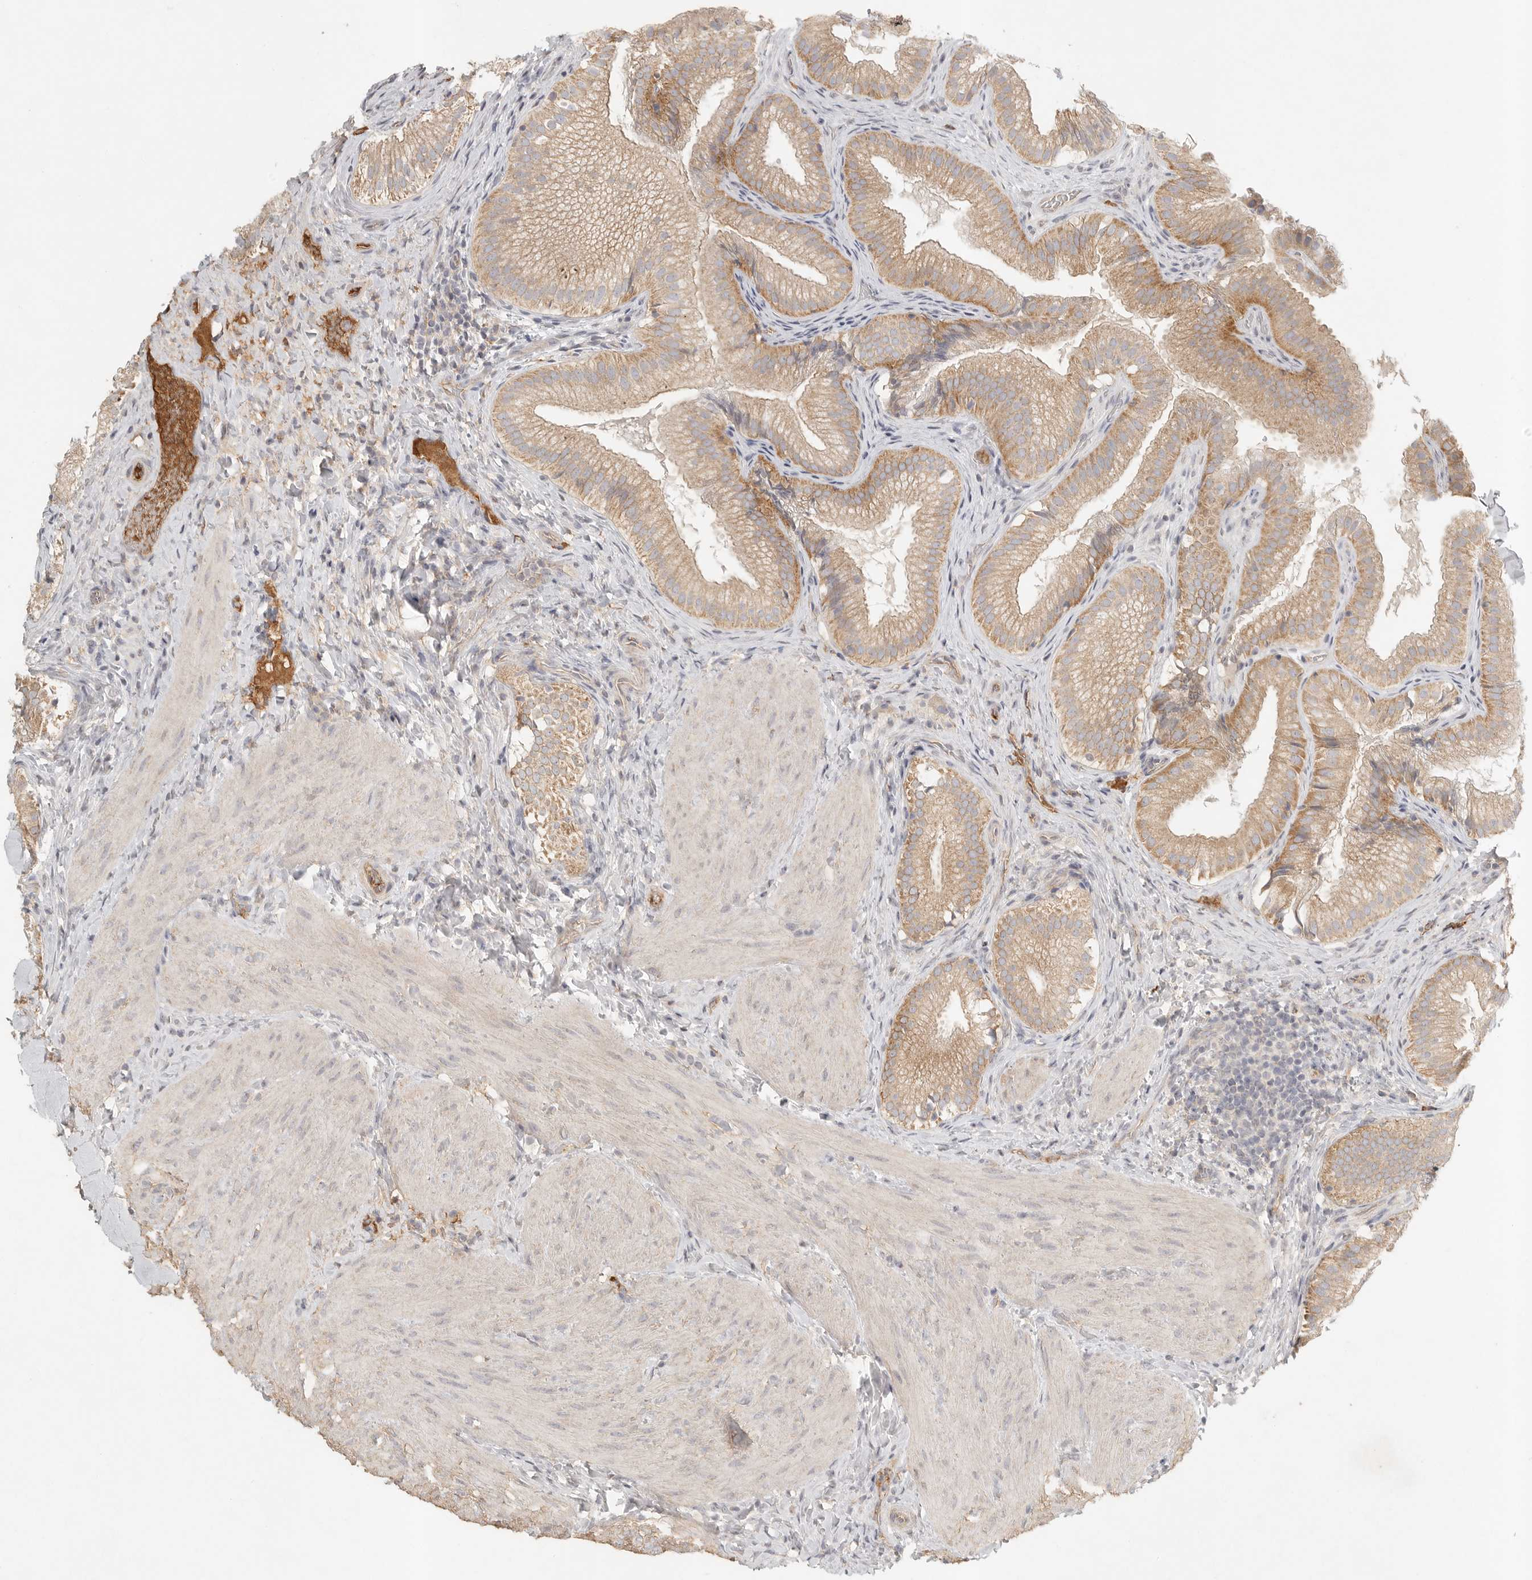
{"staining": {"intensity": "moderate", "quantity": "25%-75%", "location": "cytoplasmic/membranous"}, "tissue": "gallbladder", "cell_type": "Glandular cells", "image_type": "normal", "snomed": [{"axis": "morphology", "description": "Normal tissue, NOS"}, {"axis": "topography", "description": "Gallbladder"}], "caption": "High-power microscopy captured an immunohistochemistry histopathology image of normal gallbladder, revealing moderate cytoplasmic/membranous positivity in approximately 25%-75% of glandular cells.", "gene": "SLC25A36", "patient": {"sex": "female", "age": 30}}